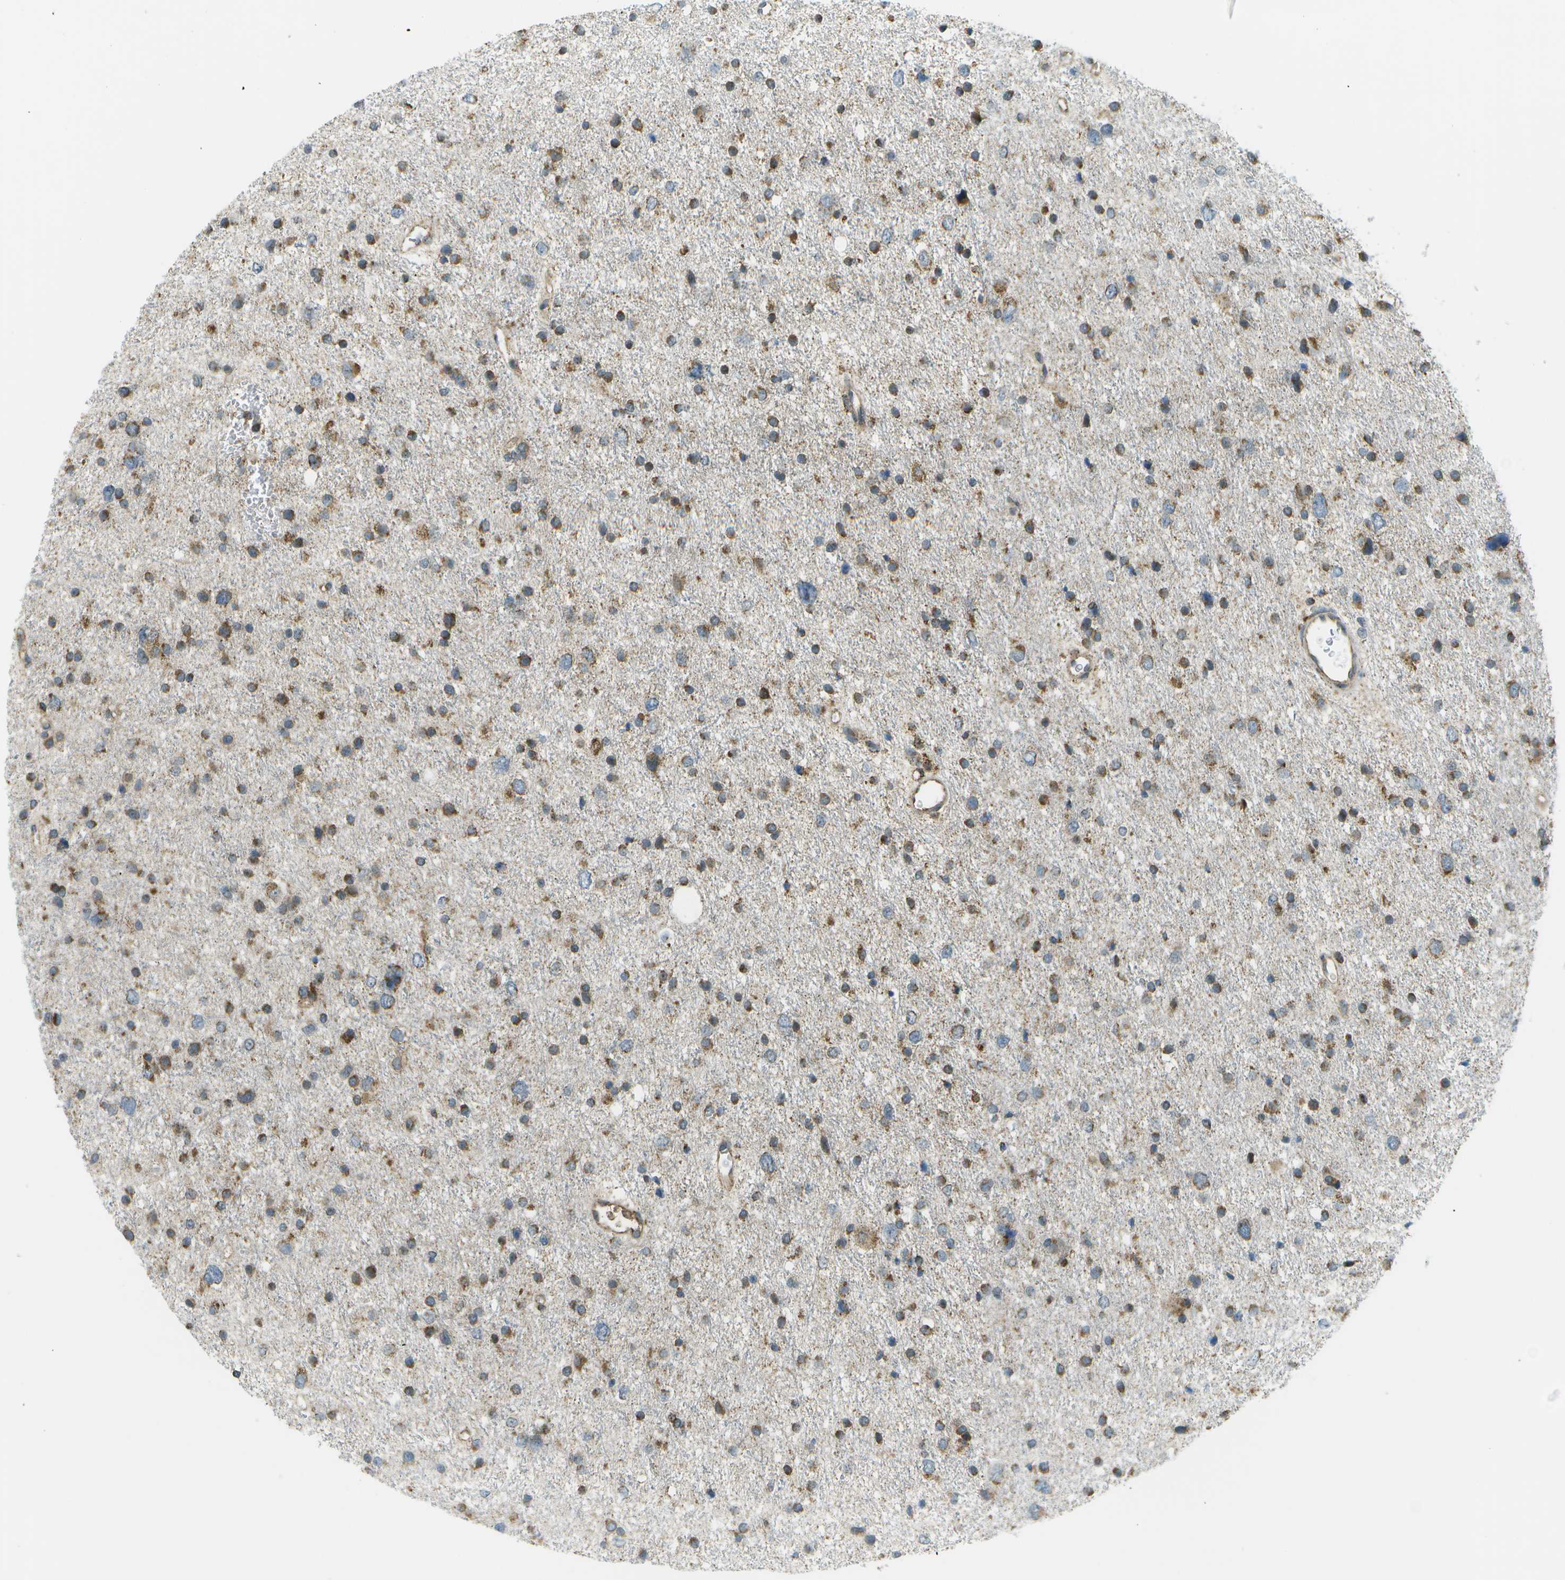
{"staining": {"intensity": "moderate", "quantity": "25%-75%", "location": "cytoplasmic/membranous"}, "tissue": "glioma", "cell_type": "Tumor cells", "image_type": "cancer", "snomed": [{"axis": "morphology", "description": "Glioma, malignant, Low grade"}, {"axis": "topography", "description": "Brain"}], "caption": "Tumor cells exhibit medium levels of moderate cytoplasmic/membranous staining in approximately 25%-75% of cells in low-grade glioma (malignant).", "gene": "USP30", "patient": {"sex": "female", "age": 37}}